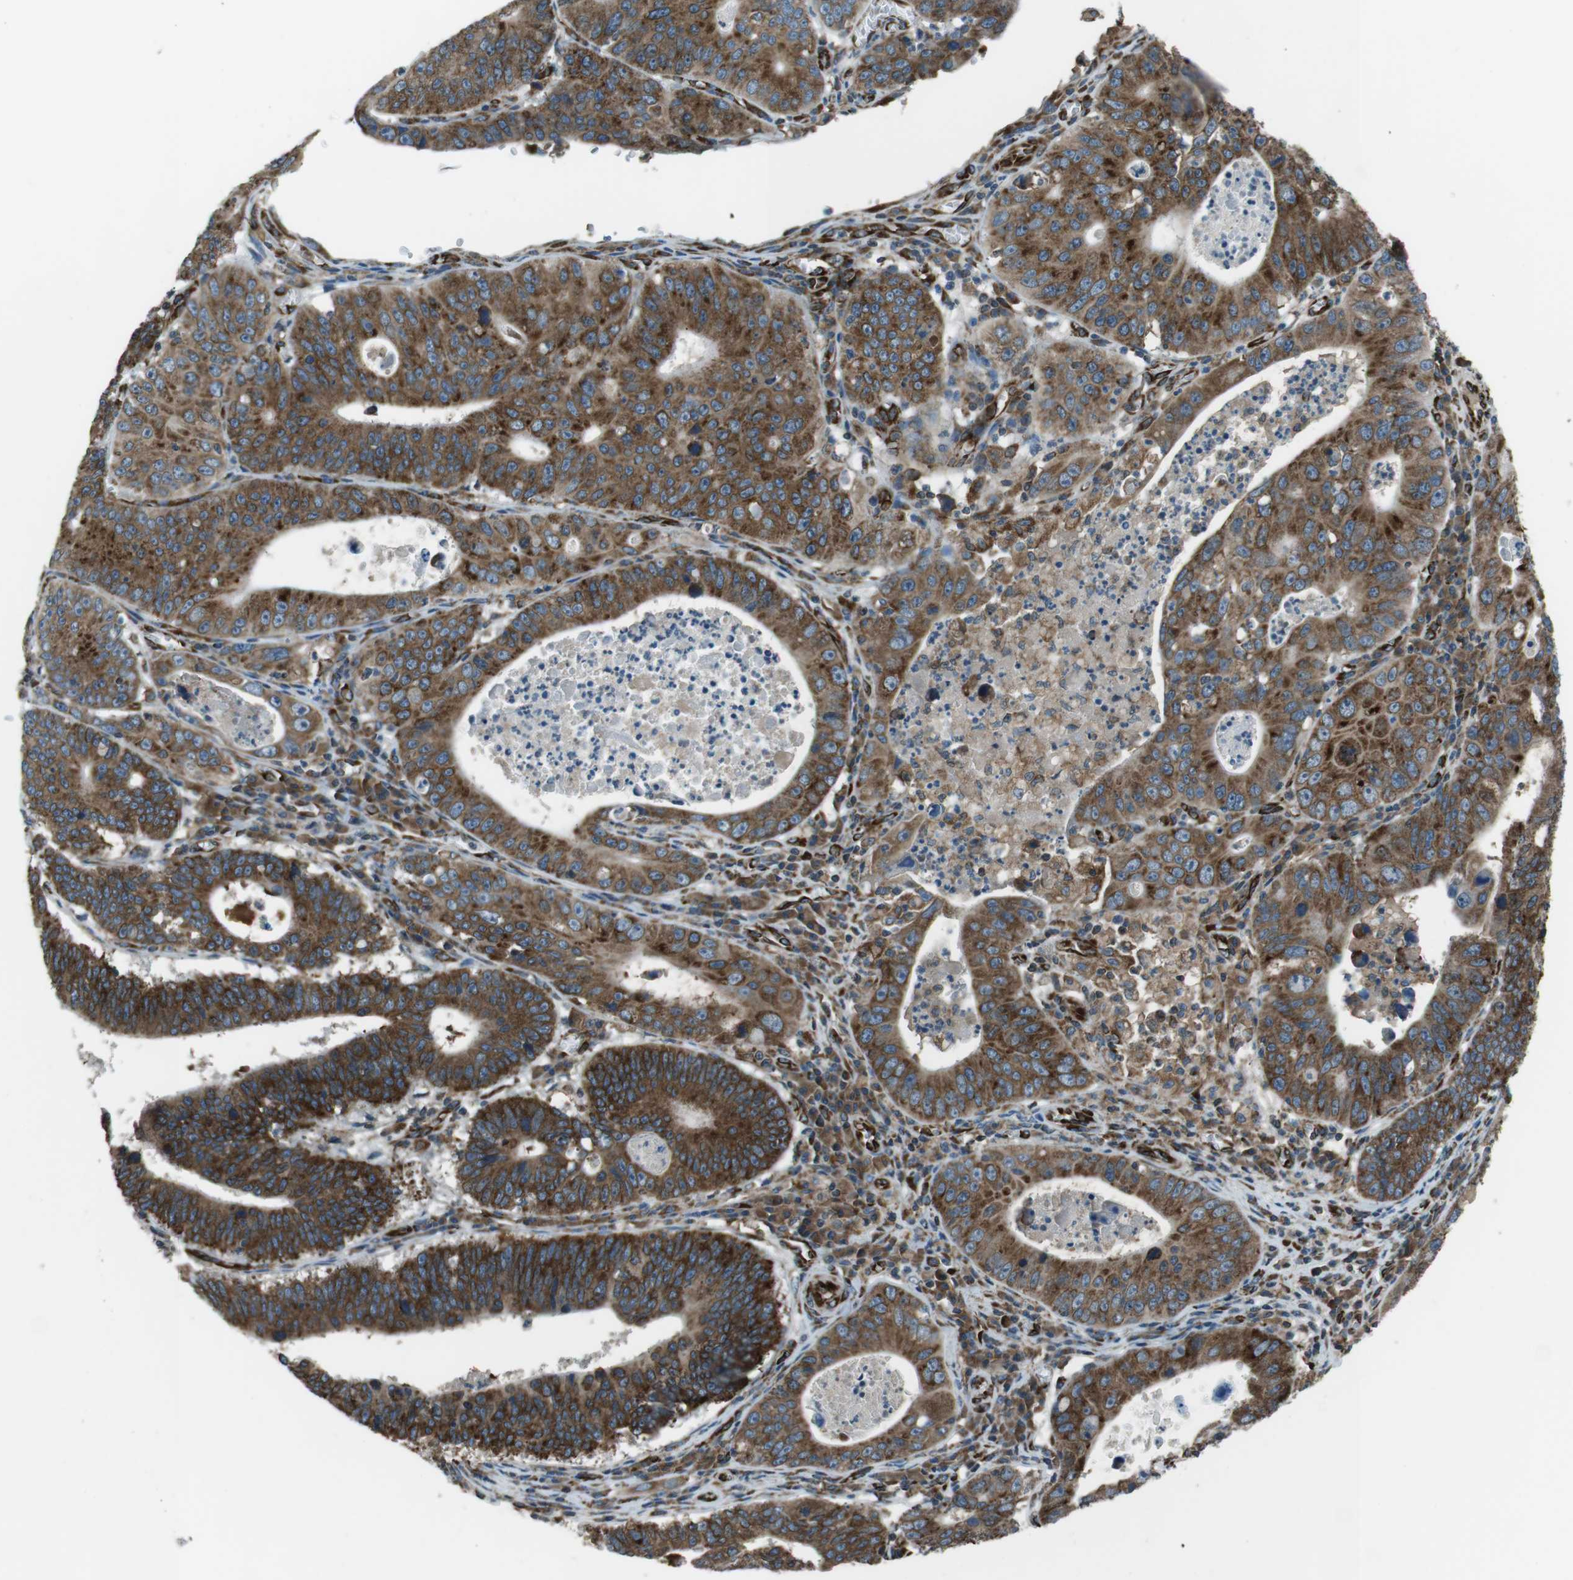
{"staining": {"intensity": "strong", "quantity": ">75%", "location": "cytoplasmic/membranous"}, "tissue": "stomach cancer", "cell_type": "Tumor cells", "image_type": "cancer", "snomed": [{"axis": "morphology", "description": "Adenocarcinoma, NOS"}, {"axis": "topography", "description": "Stomach"}], "caption": "Stomach cancer (adenocarcinoma) stained with a protein marker demonstrates strong staining in tumor cells.", "gene": "KTN1", "patient": {"sex": "male", "age": 59}}